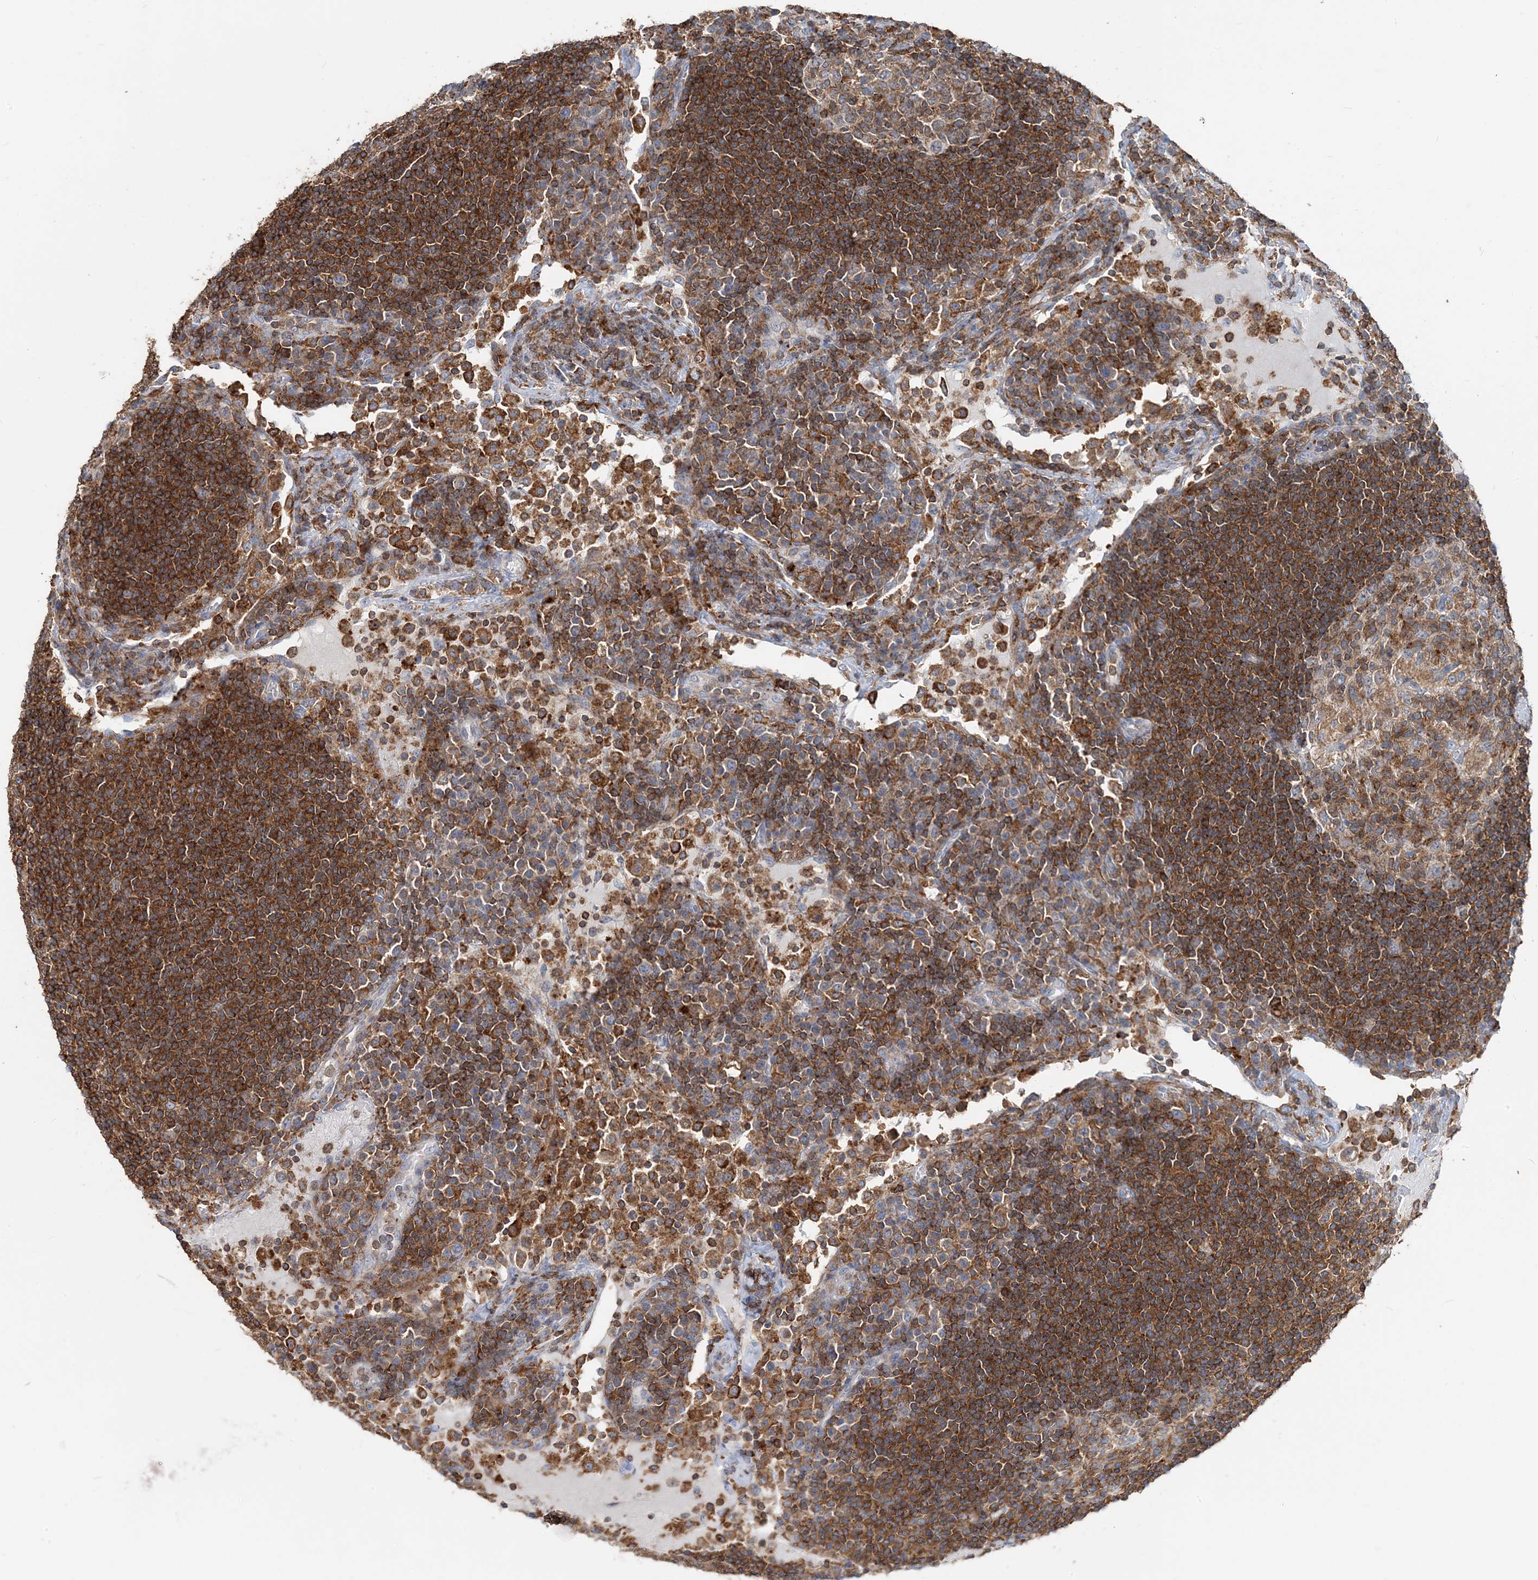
{"staining": {"intensity": "moderate", "quantity": ">75%", "location": "cytoplasmic/membranous"}, "tissue": "lymph node", "cell_type": "Germinal center cells", "image_type": "normal", "snomed": [{"axis": "morphology", "description": "Normal tissue, NOS"}, {"axis": "topography", "description": "Lymph node"}], "caption": "DAB (3,3'-diaminobenzidine) immunohistochemical staining of unremarkable lymph node reveals moderate cytoplasmic/membranous protein positivity in about >75% of germinal center cells.", "gene": "TMLHE", "patient": {"sex": "female", "age": 53}}